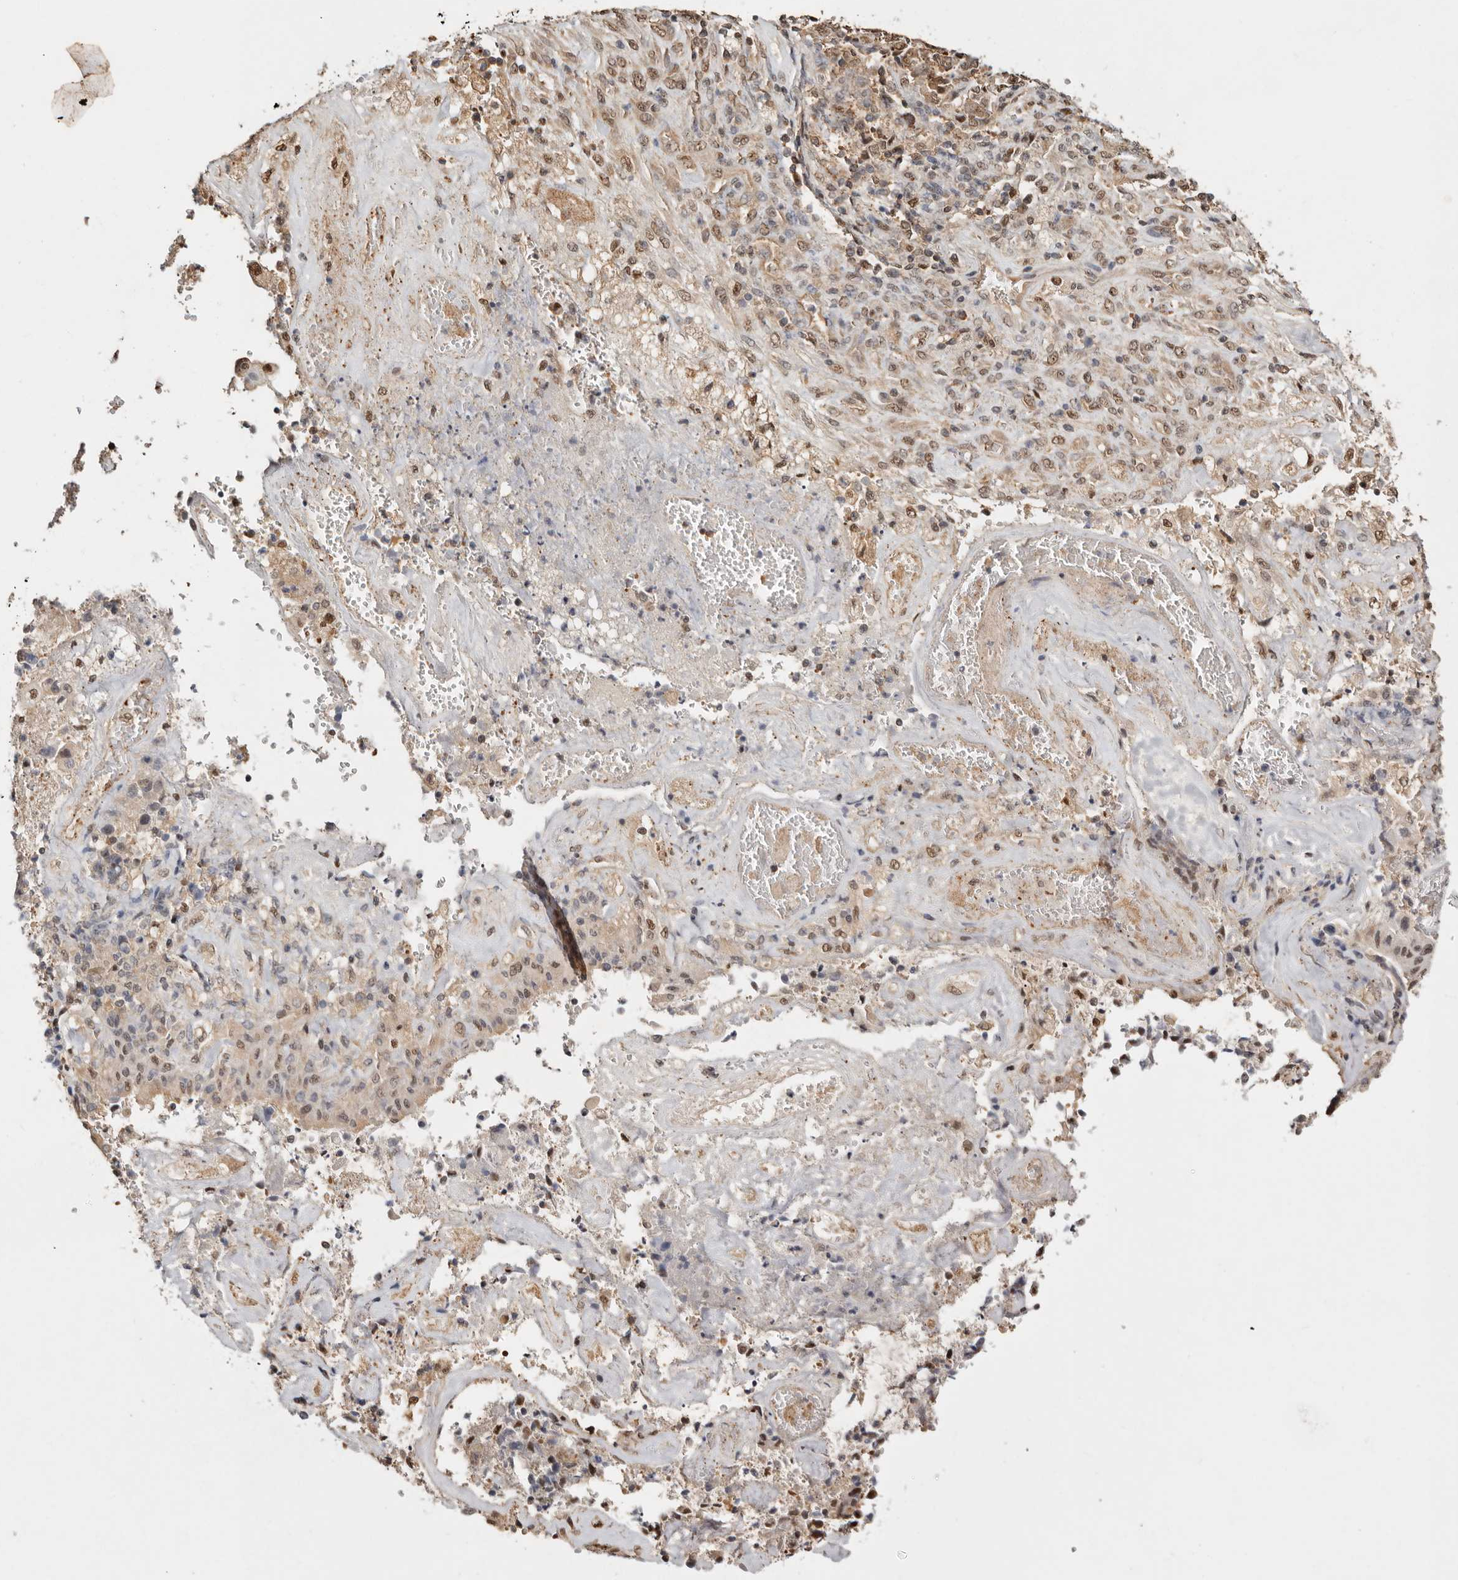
{"staining": {"intensity": "moderate", "quantity": ">75%", "location": "nuclear"}, "tissue": "endometrial cancer", "cell_type": "Tumor cells", "image_type": "cancer", "snomed": [{"axis": "morphology", "description": "Adenocarcinoma, NOS"}, {"axis": "topography", "description": "Endometrium"}], "caption": "Moderate nuclear staining is present in about >75% of tumor cells in endometrial cancer.", "gene": "PSMA5", "patient": {"sex": "female", "age": 80}}